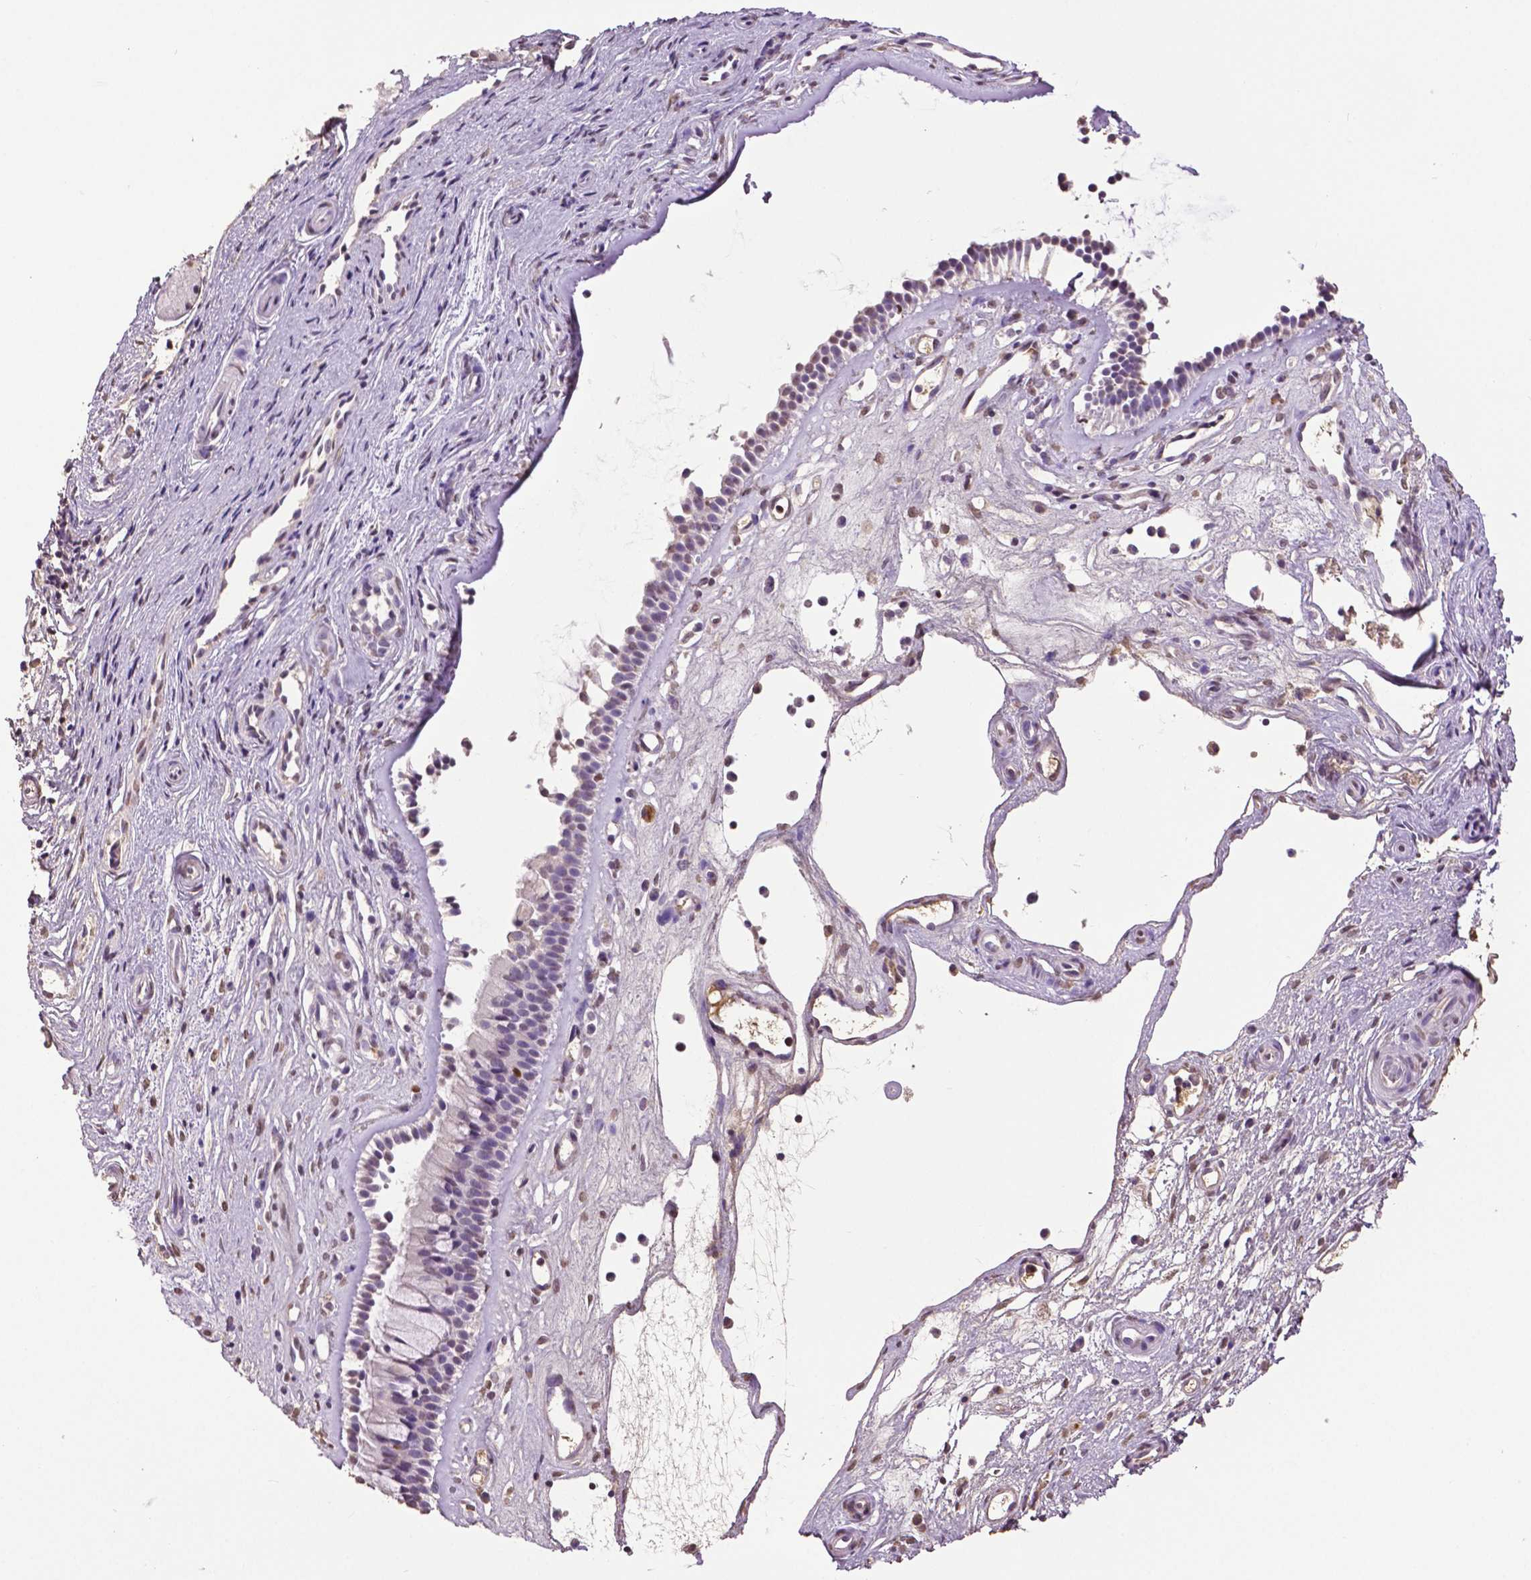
{"staining": {"intensity": "negative", "quantity": "none", "location": "none"}, "tissue": "nasopharynx", "cell_type": "Respiratory epithelial cells", "image_type": "normal", "snomed": [{"axis": "morphology", "description": "Normal tissue, NOS"}, {"axis": "topography", "description": "Nasopharynx"}], "caption": "This is an immunohistochemistry image of unremarkable nasopharynx. There is no positivity in respiratory epithelial cells.", "gene": "RUNX3", "patient": {"sex": "female", "age": 52}}